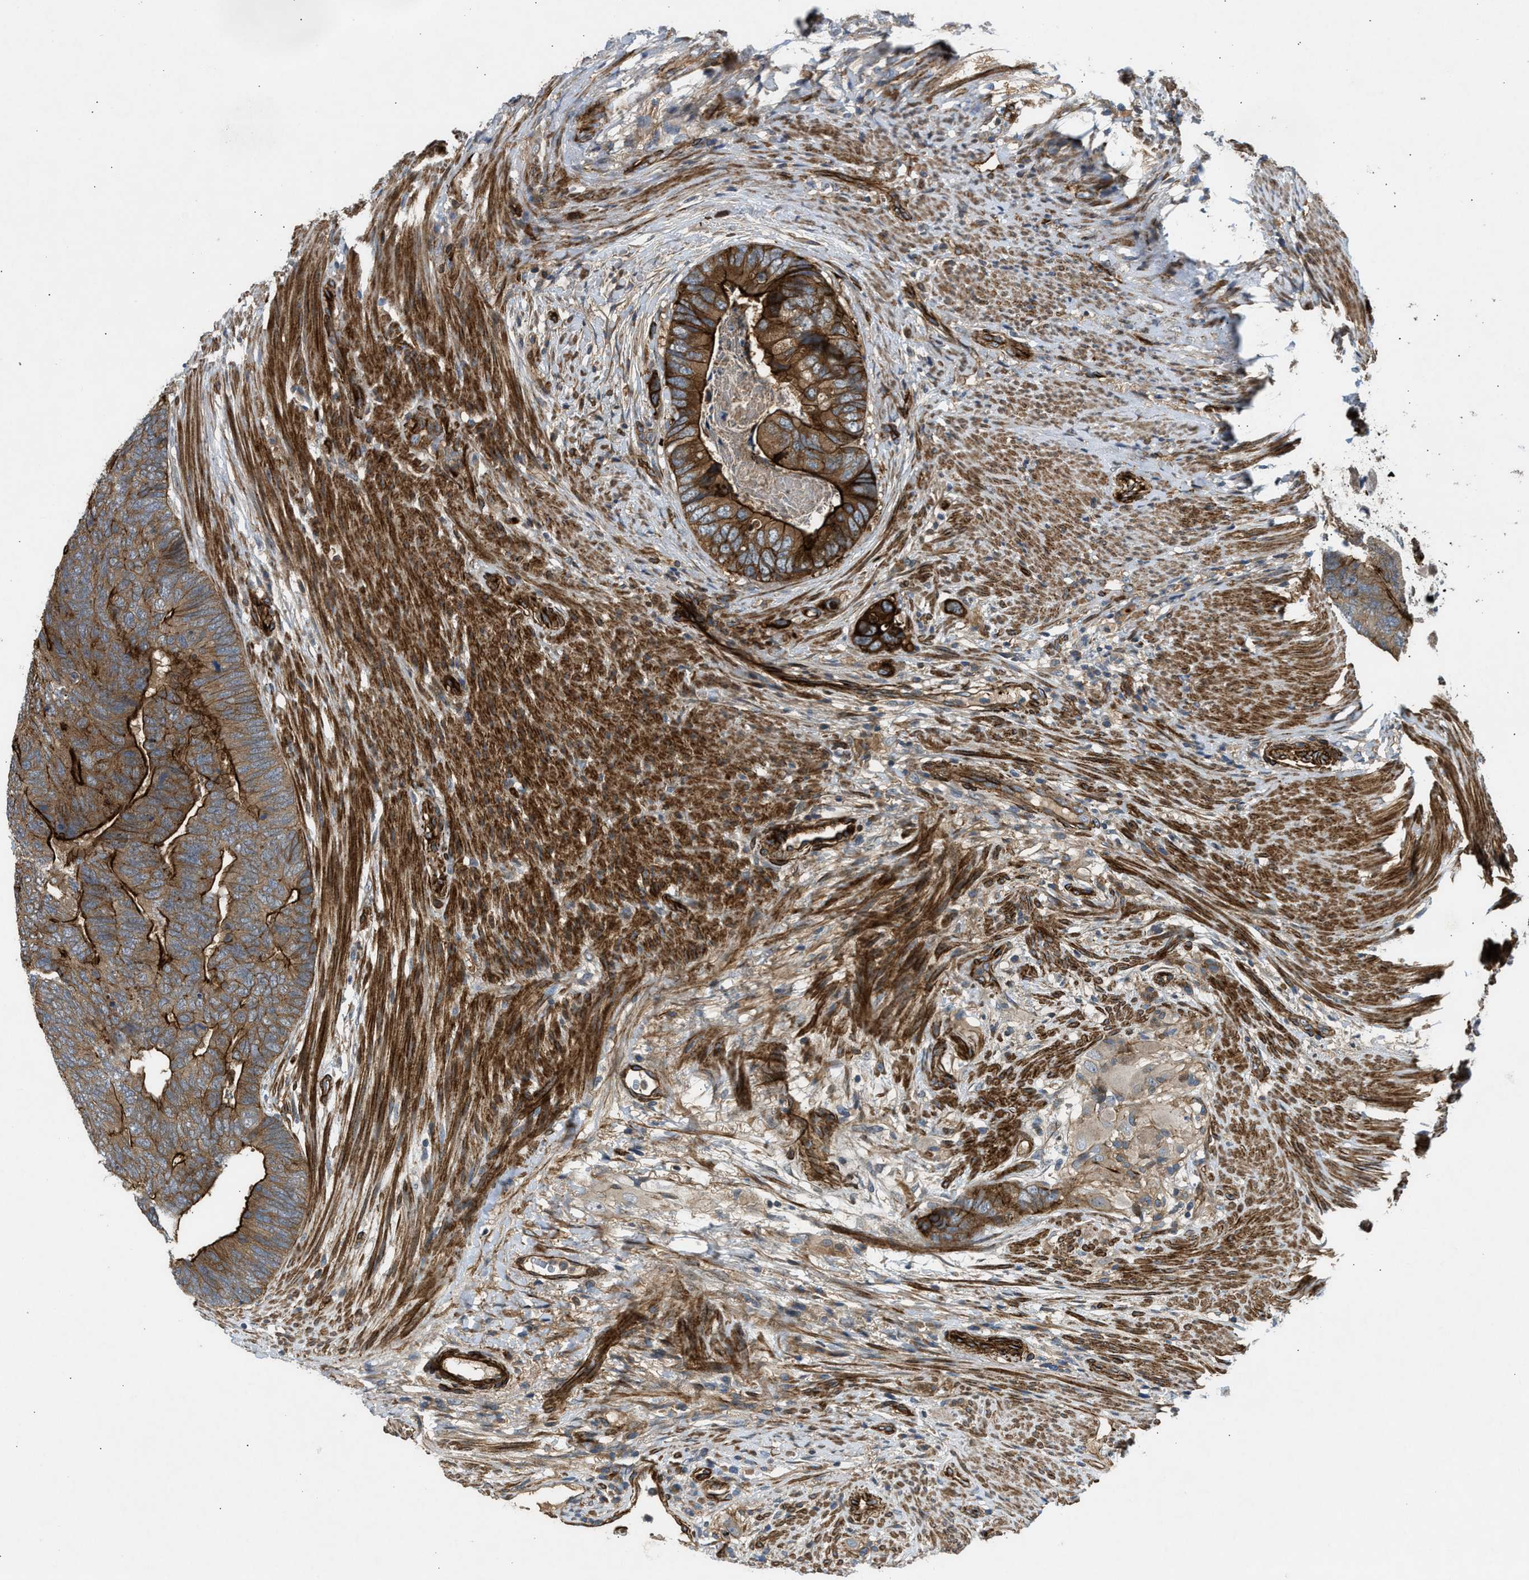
{"staining": {"intensity": "strong", "quantity": ">75%", "location": "cytoplasmic/membranous"}, "tissue": "colorectal cancer", "cell_type": "Tumor cells", "image_type": "cancer", "snomed": [{"axis": "morphology", "description": "Adenocarcinoma, NOS"}, {"axis": "topography", "description": "Colon"}], "caption": "High-magnification brightfield microscopy of colorectal adenocarcinoma stained with DAB (brown) and counterstained with hematoxylin (blue). tumor cells exhibit strong cytoplasmic/membranous expression is identified in approximately>75% of cells.", "gene": "NYNRIN", "patient": {"sex": "female", "age": 67}}